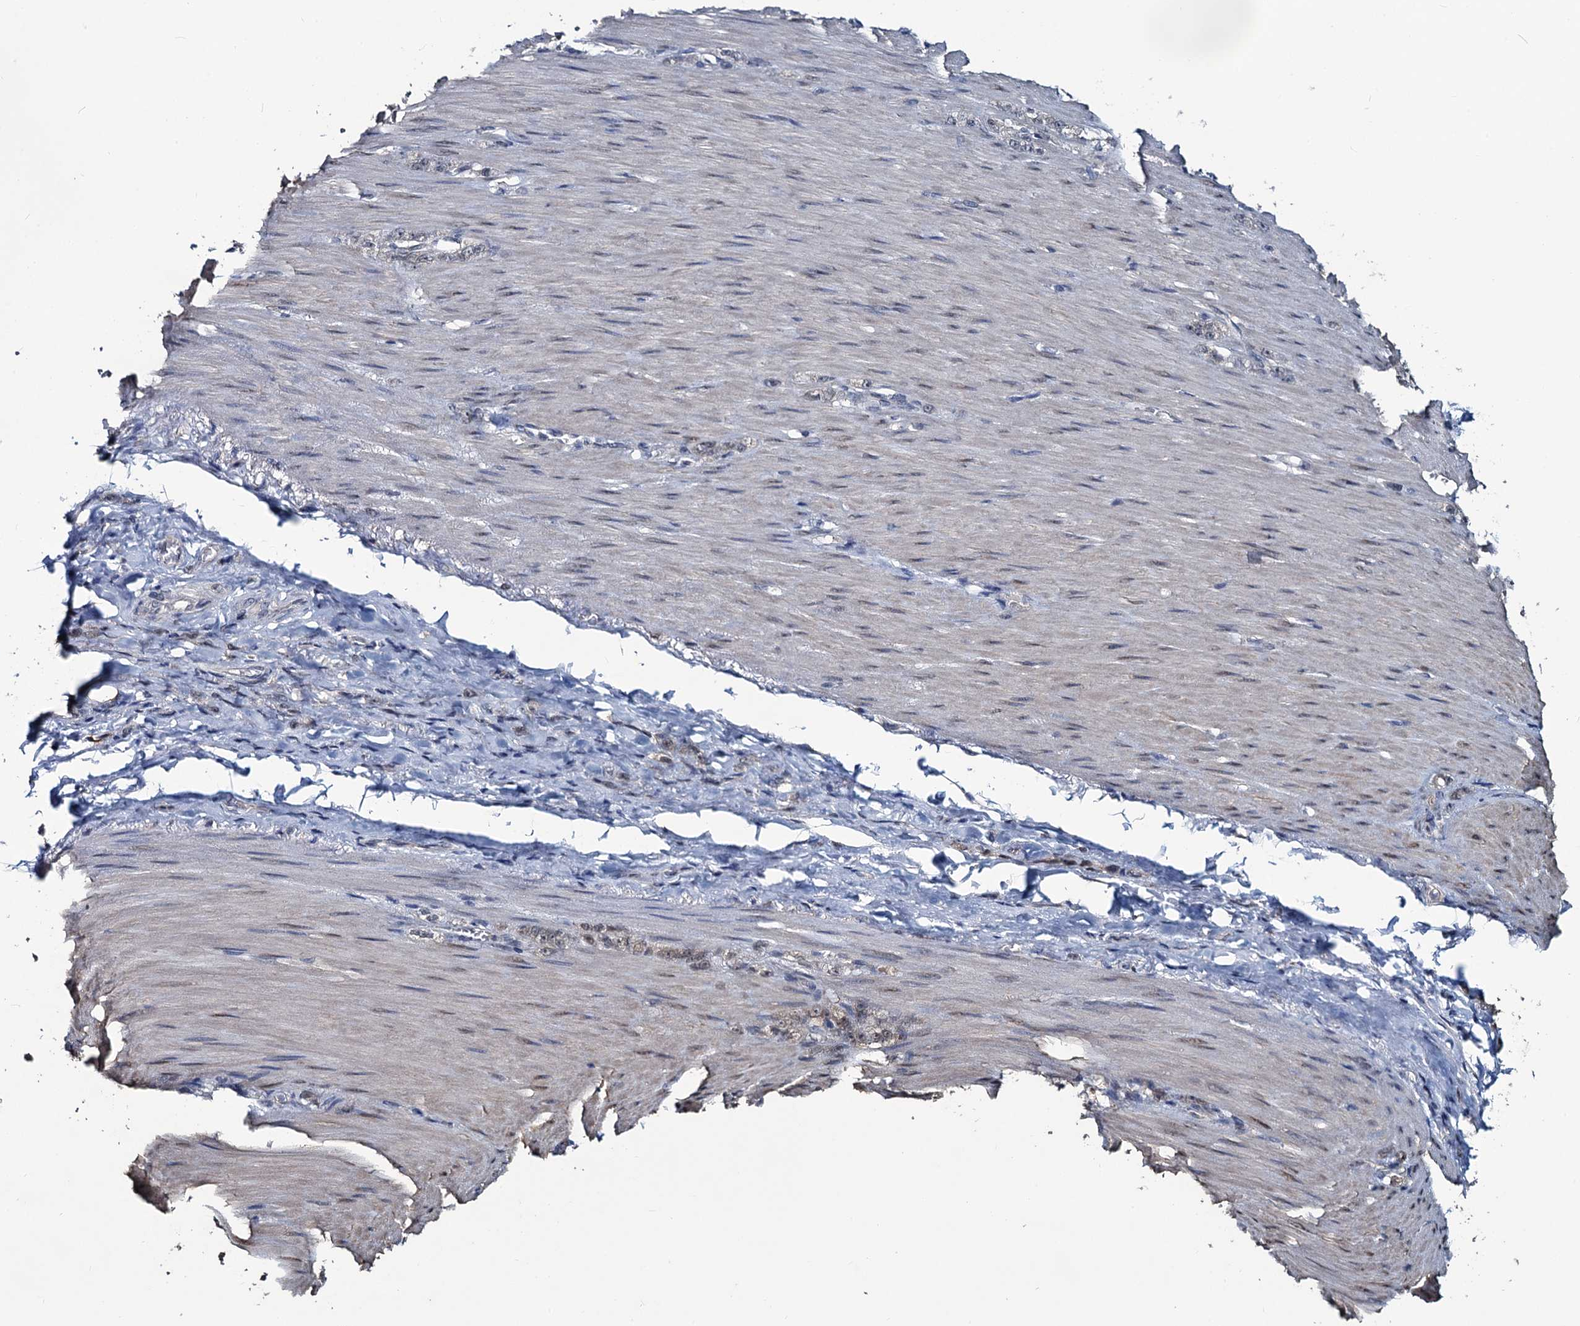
{"staining": {"intensity": "weak", "quantity": "<25%", "location": "cytoplasmic/membranous"}, "tissue": "stomach cancer", "cell_type": "Tumor cells", "image_type": "cancer", "snomed": [{"axis": "morphology", "description": "Normal tissue, NOS"}, {"axis": "morphology", "description": "Adenocarcinoma, NOS"}, {"axis": "topography", "description": "Stomach"}], "caption": "This histopathology image is of adenocarcinoma (stomach) stained with immunohistochemistry (IHC) to label a protein in brown with the nuclei are counter-stained blue. There is no expression in tumor cells.", "gene": "RTKN2", "patient": {"sex": "male", "age": 82}}